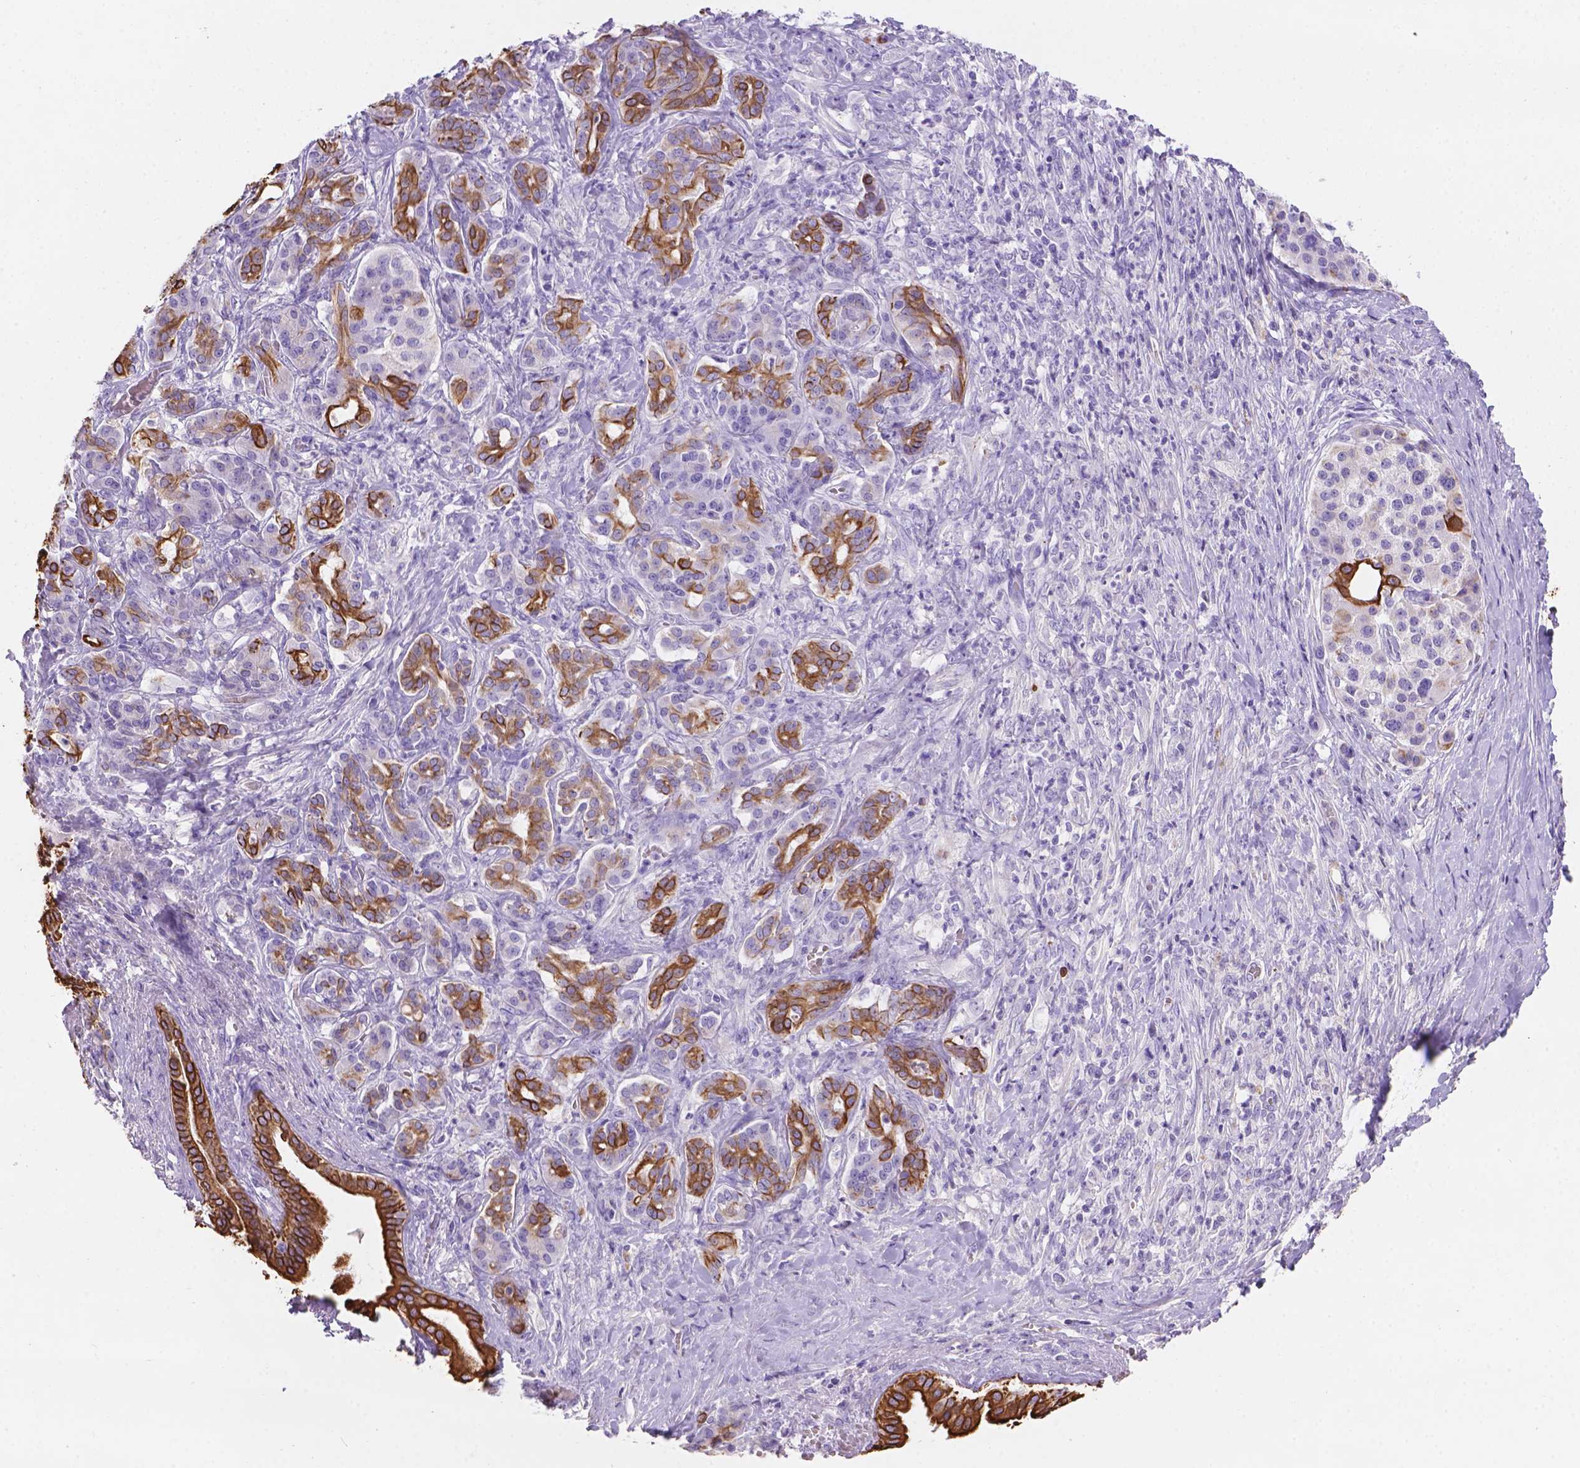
{"staining": {"intensity": "strong", "quantity": "25%-75%", "location": "cytoplasmic/membranous"}, "tissue": "pancreatic cancer", "cell_type": "Tumor cells", "image_type": "cancer", "snomed": [{"axis": "morphology", "description": "Normal tissue, NOS"}, {"axis": "morphology", "description": "Inflammation, NOS"}, {"axis": "morphology", "description": "Adenocarcinoma, NOS"}, {"axis": "topography", "description": "Pancreas"}], "caption": "Protein staining by immunohistochemistry (IHC) shows strong cytoplasmic/membranous staining in about 25%-75% of tumor cells in adenocarcinoma (pancreatic). (DAB (3,3'-diaminobenzidine) = brown stain, brightfield microscopy at high magnification).", "gene": "DMWD", "patient": {"sex": "male", "age": 57}}